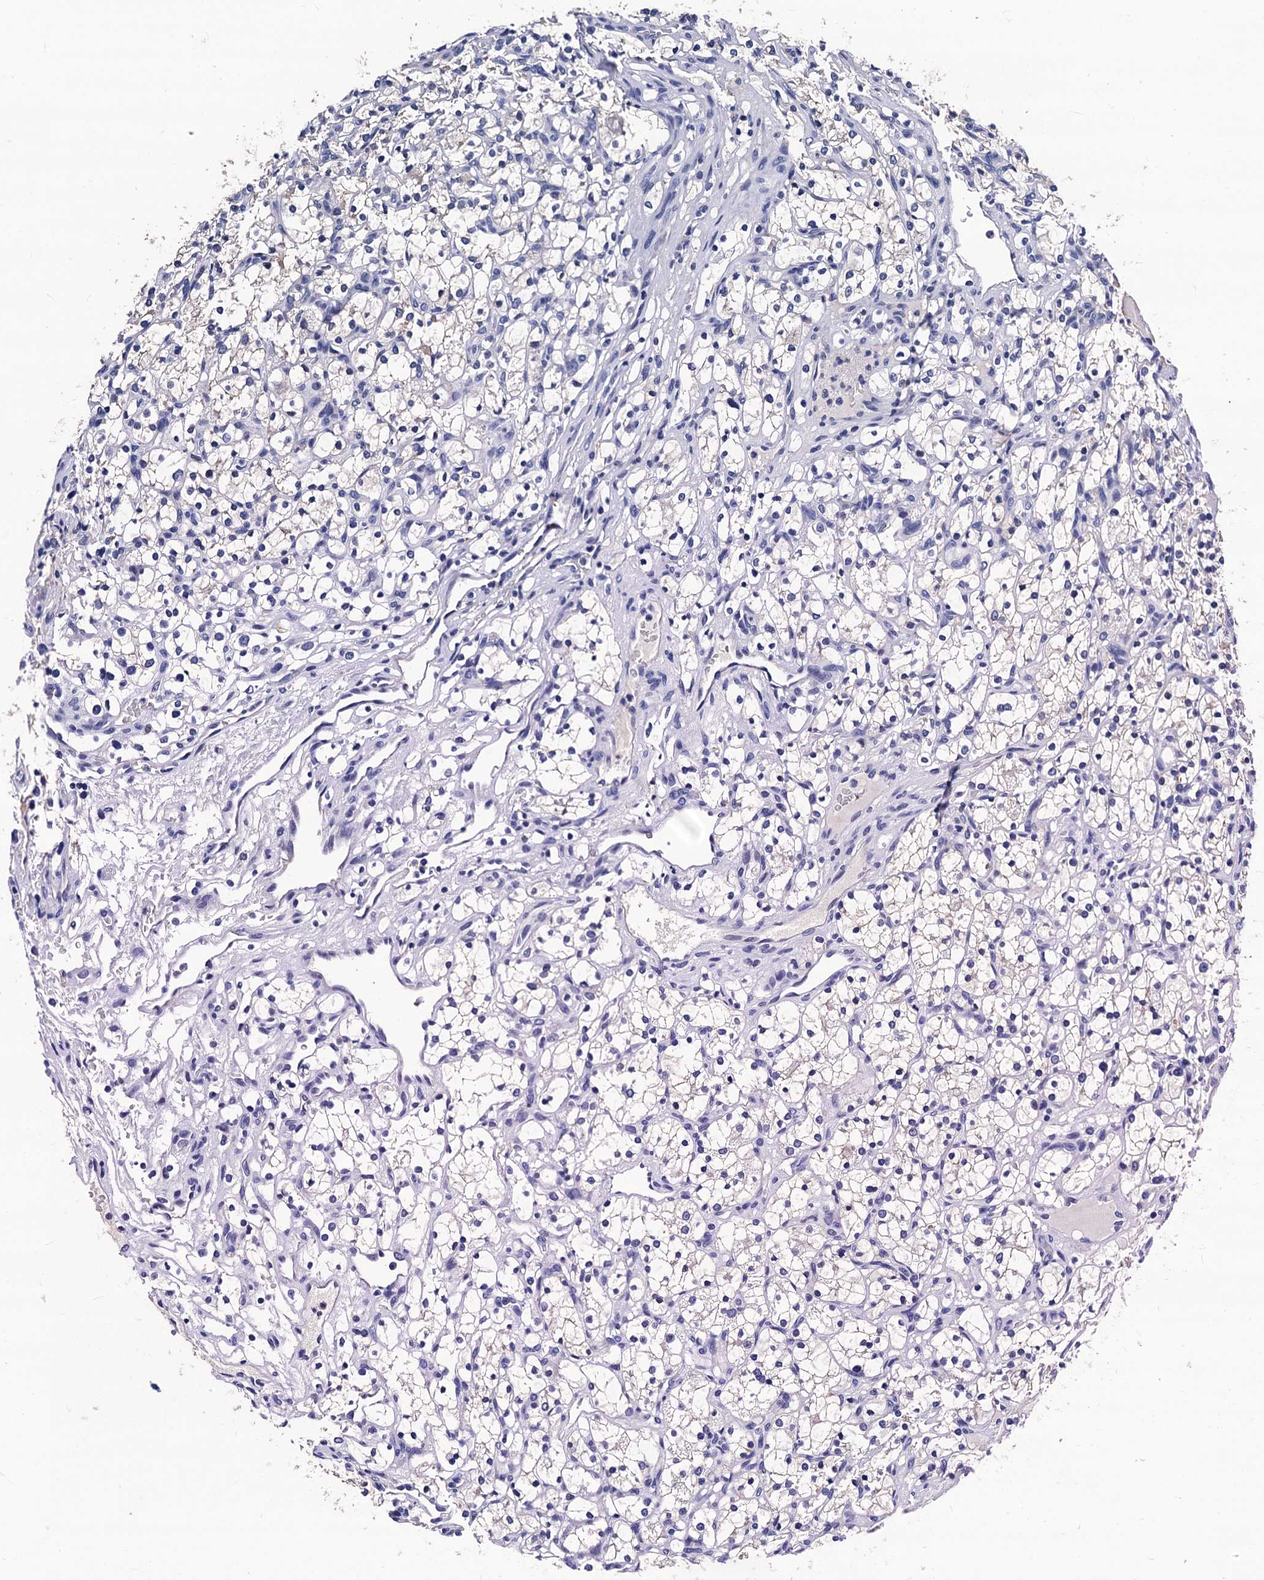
{"staining": {"intensity": "negative", "quantity": "none", "location": "none"}, "tissue": "renal cancer", "cell_type": "Tumor cells", "image_type": "cancer", "snomed": [{"axis": "morphology", "description": "Adenocarcinoma, NOS"}, {"axis": "topography", "description": "Kidney"}], "caption": "This photomicrograph is of renal cancer stained with immunohistochemistry (IHC) to label a protein in brown with the nuclei are counter-stained blue. There is no positivity in tumor cells. Nuclei are stained in blue.", "gene": "LRRC30", "patient": {"sex": "female", "age": 69}}